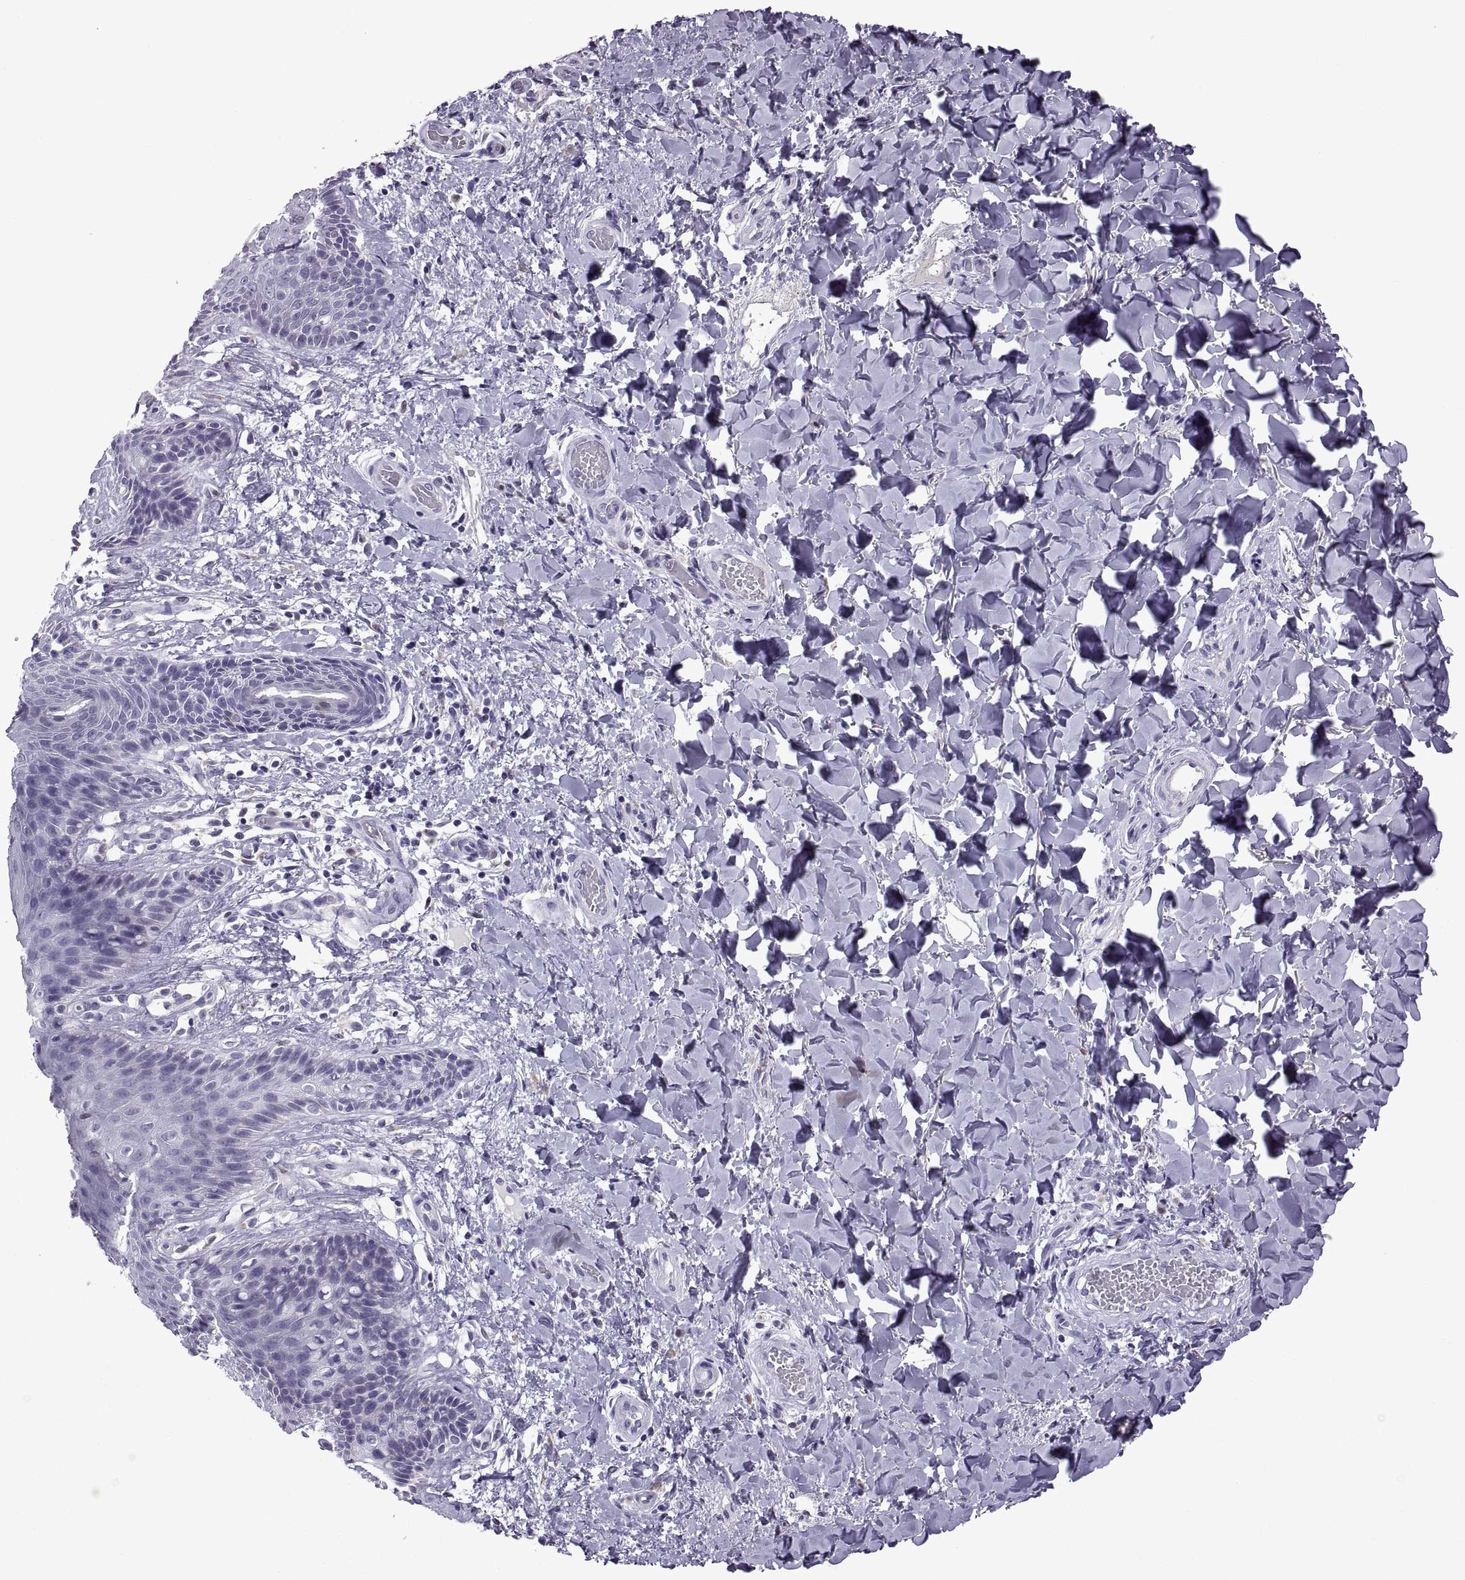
{"staining": {"intensity": "negative", "quantity": "none", "location": "none"}, "tissue": "skin", "cell_type": "Epidermal cells", "image_type": "normal", "snomed": [{"axis": "morphology", "description": "Normal tissue, NOS"}, {"axis": "topography", "description": "Anal"}], "caption": "This is an IHC image of unremarkable human skin. There is no expression in epidermal cells.", "gene": "MAGEB18", "patient": {"sex": "male", "age": 36}}